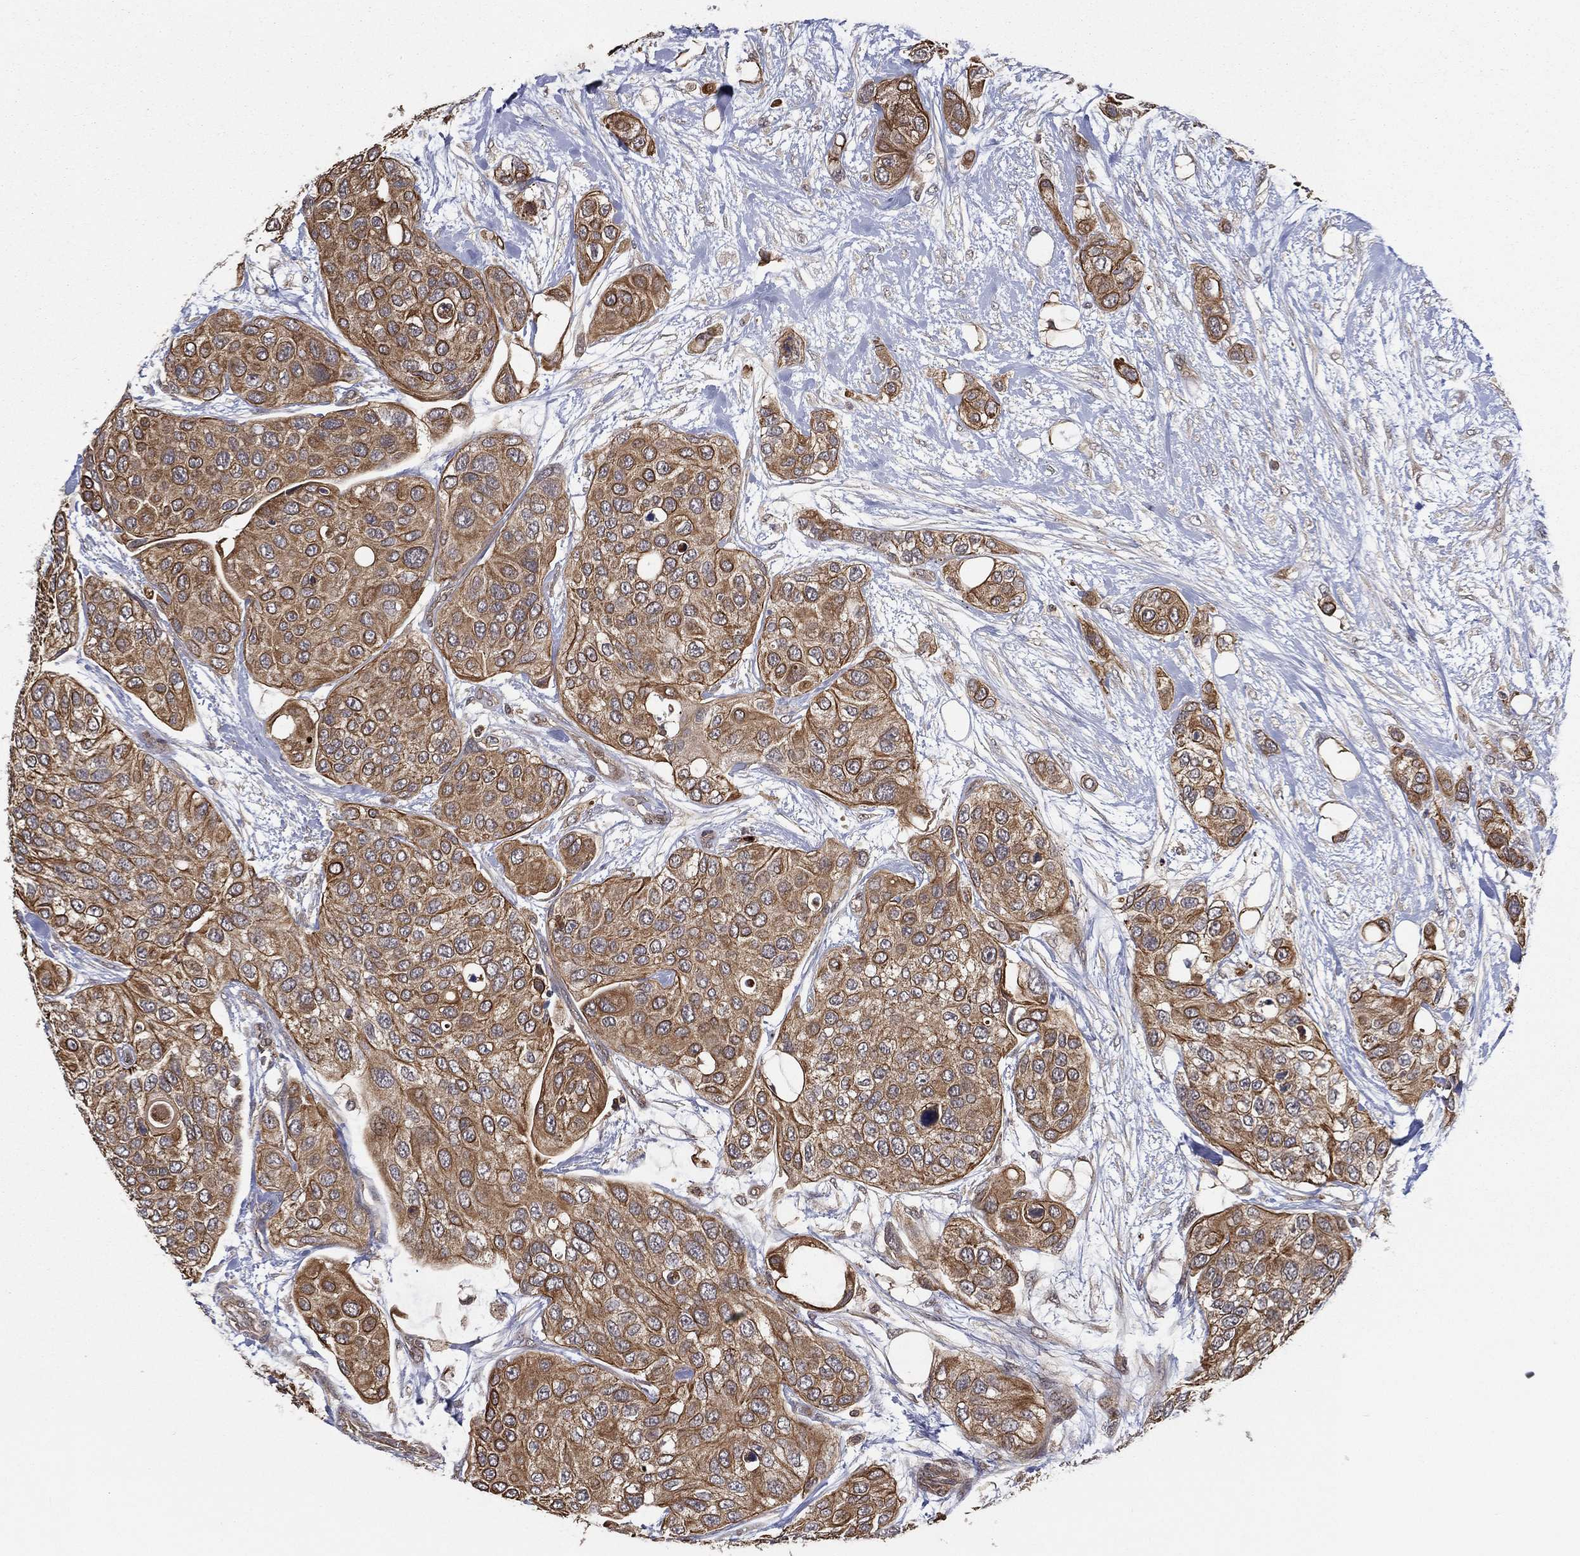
{"staining": {"intensity": "moderate", "quantity": ">75%", "location": "cytoplasmic/membranous"}, "tissue": "urothelial cancer", "cell_type": "Tumor cells", "image_type": "cancer", "snomed": [{"axis": "morphology", "description": "Urothelial carcinoma, High grade"}, {"axis": "topography", "description": "Urinary bladder"}], "caption": "Urothelial carcinoma (high-grade) stained with DAB (3,3'-diaminobenzidine) immunohistochemistry reveals medium levels of moderate cytoplasmic/membranous expression in about >75% of tumor cells.", "gene": "UACA", "patient": {"sex": "male", "age": 77}}